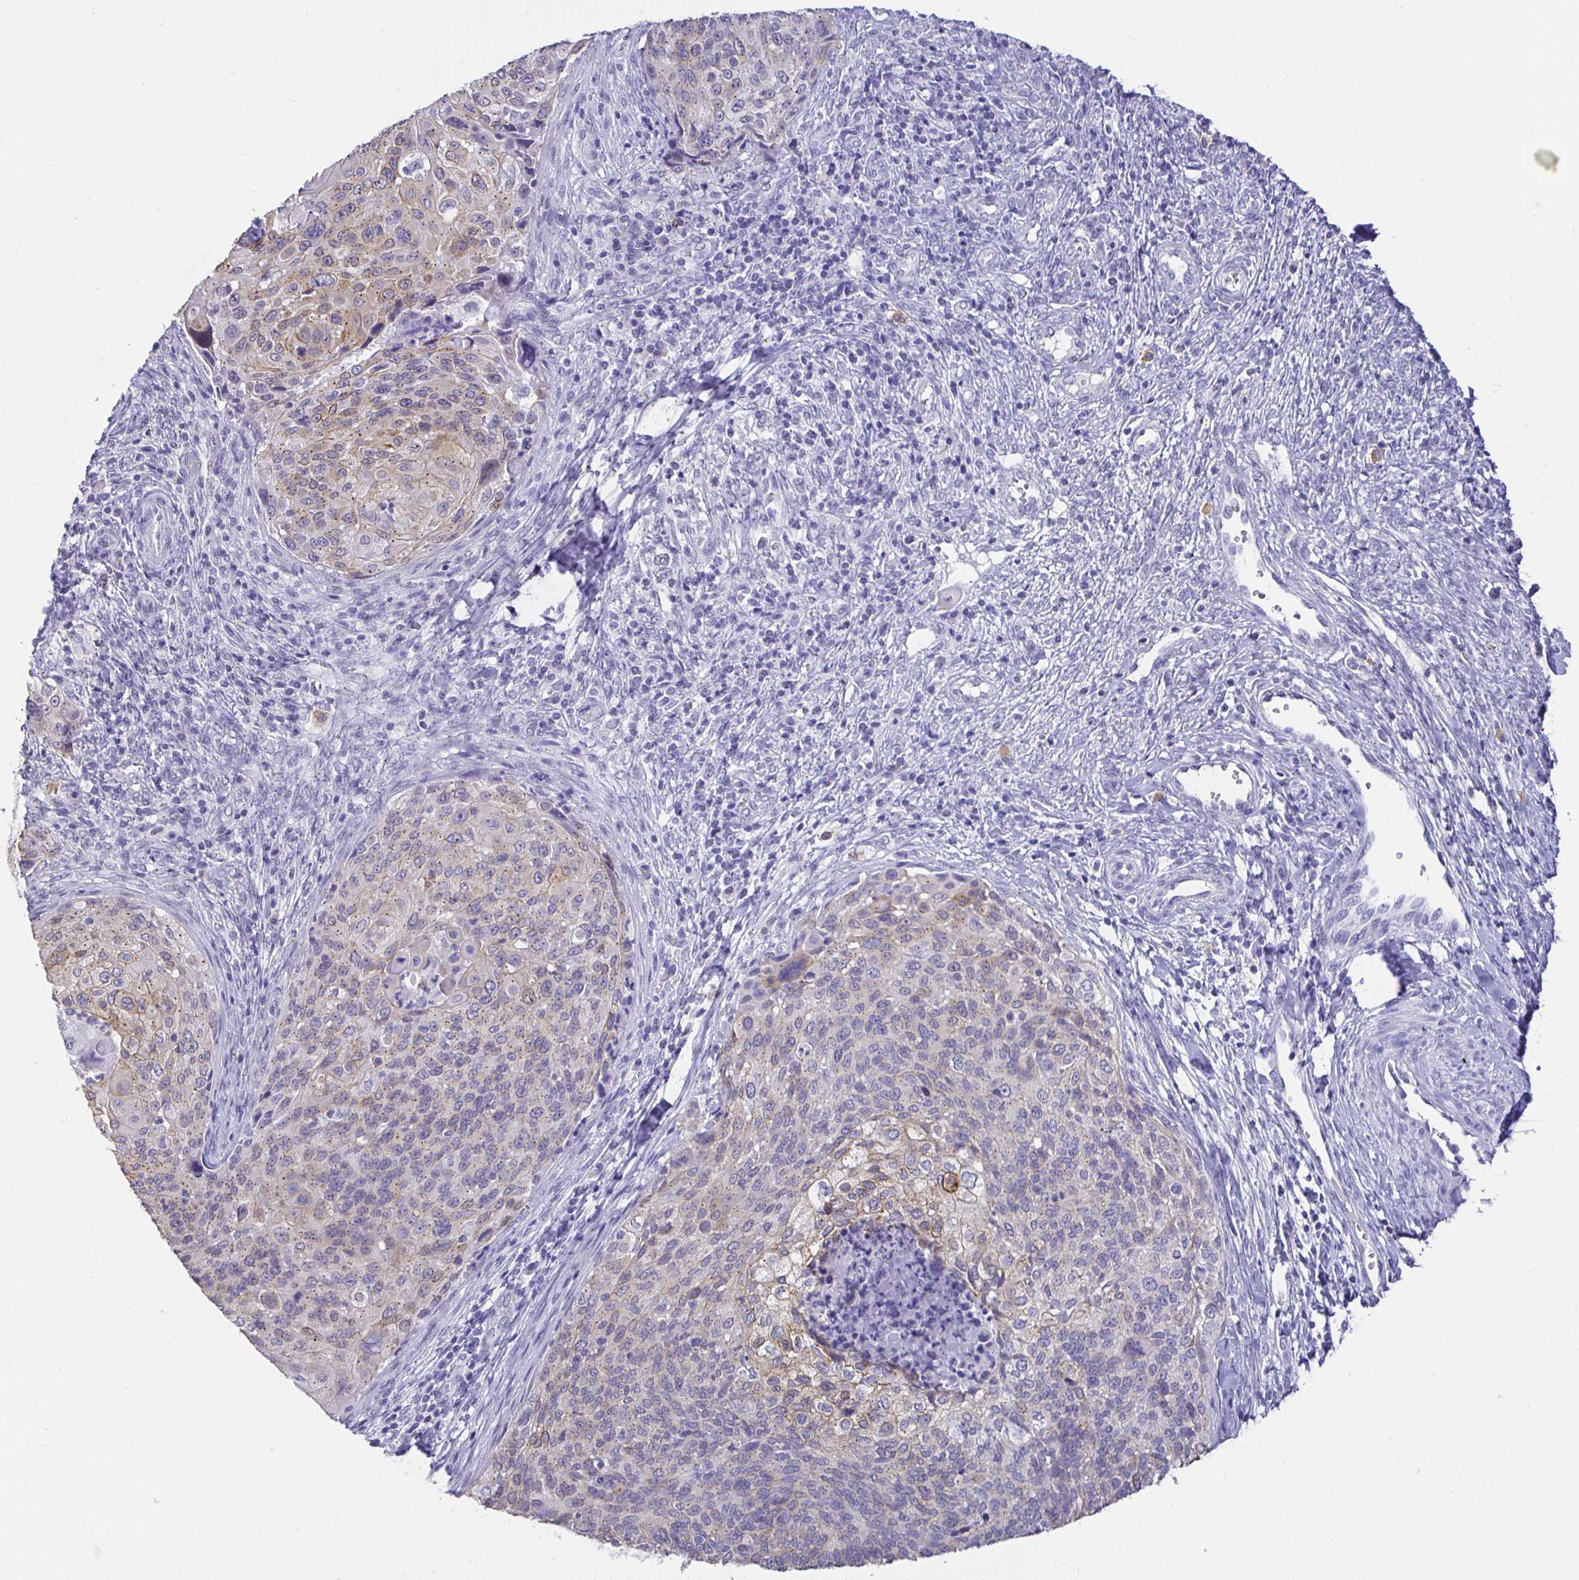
{"staining": {"intensity": "weak", "quantity": "25%-75%", "location": "cytoplasmic/membranous"}, "tissue": "cervical cancer", "cell_type": "Tumor cells", "image_type": "cancer", "snomed": [{"axis": "morphology", "description": "Squamous cell carcinoma, NOS"}, {"axis": "topography", "description": "Cervix"}], "caption": "Cervical cancer (squamous cell carcinoma) stained with a brown dye demonstrates weak cytoplasmic/membranous positive staining in about 25%-75% of tumor cells.", "gene": "EZHIP", "patient": {"sex": "female", "age": 49}}